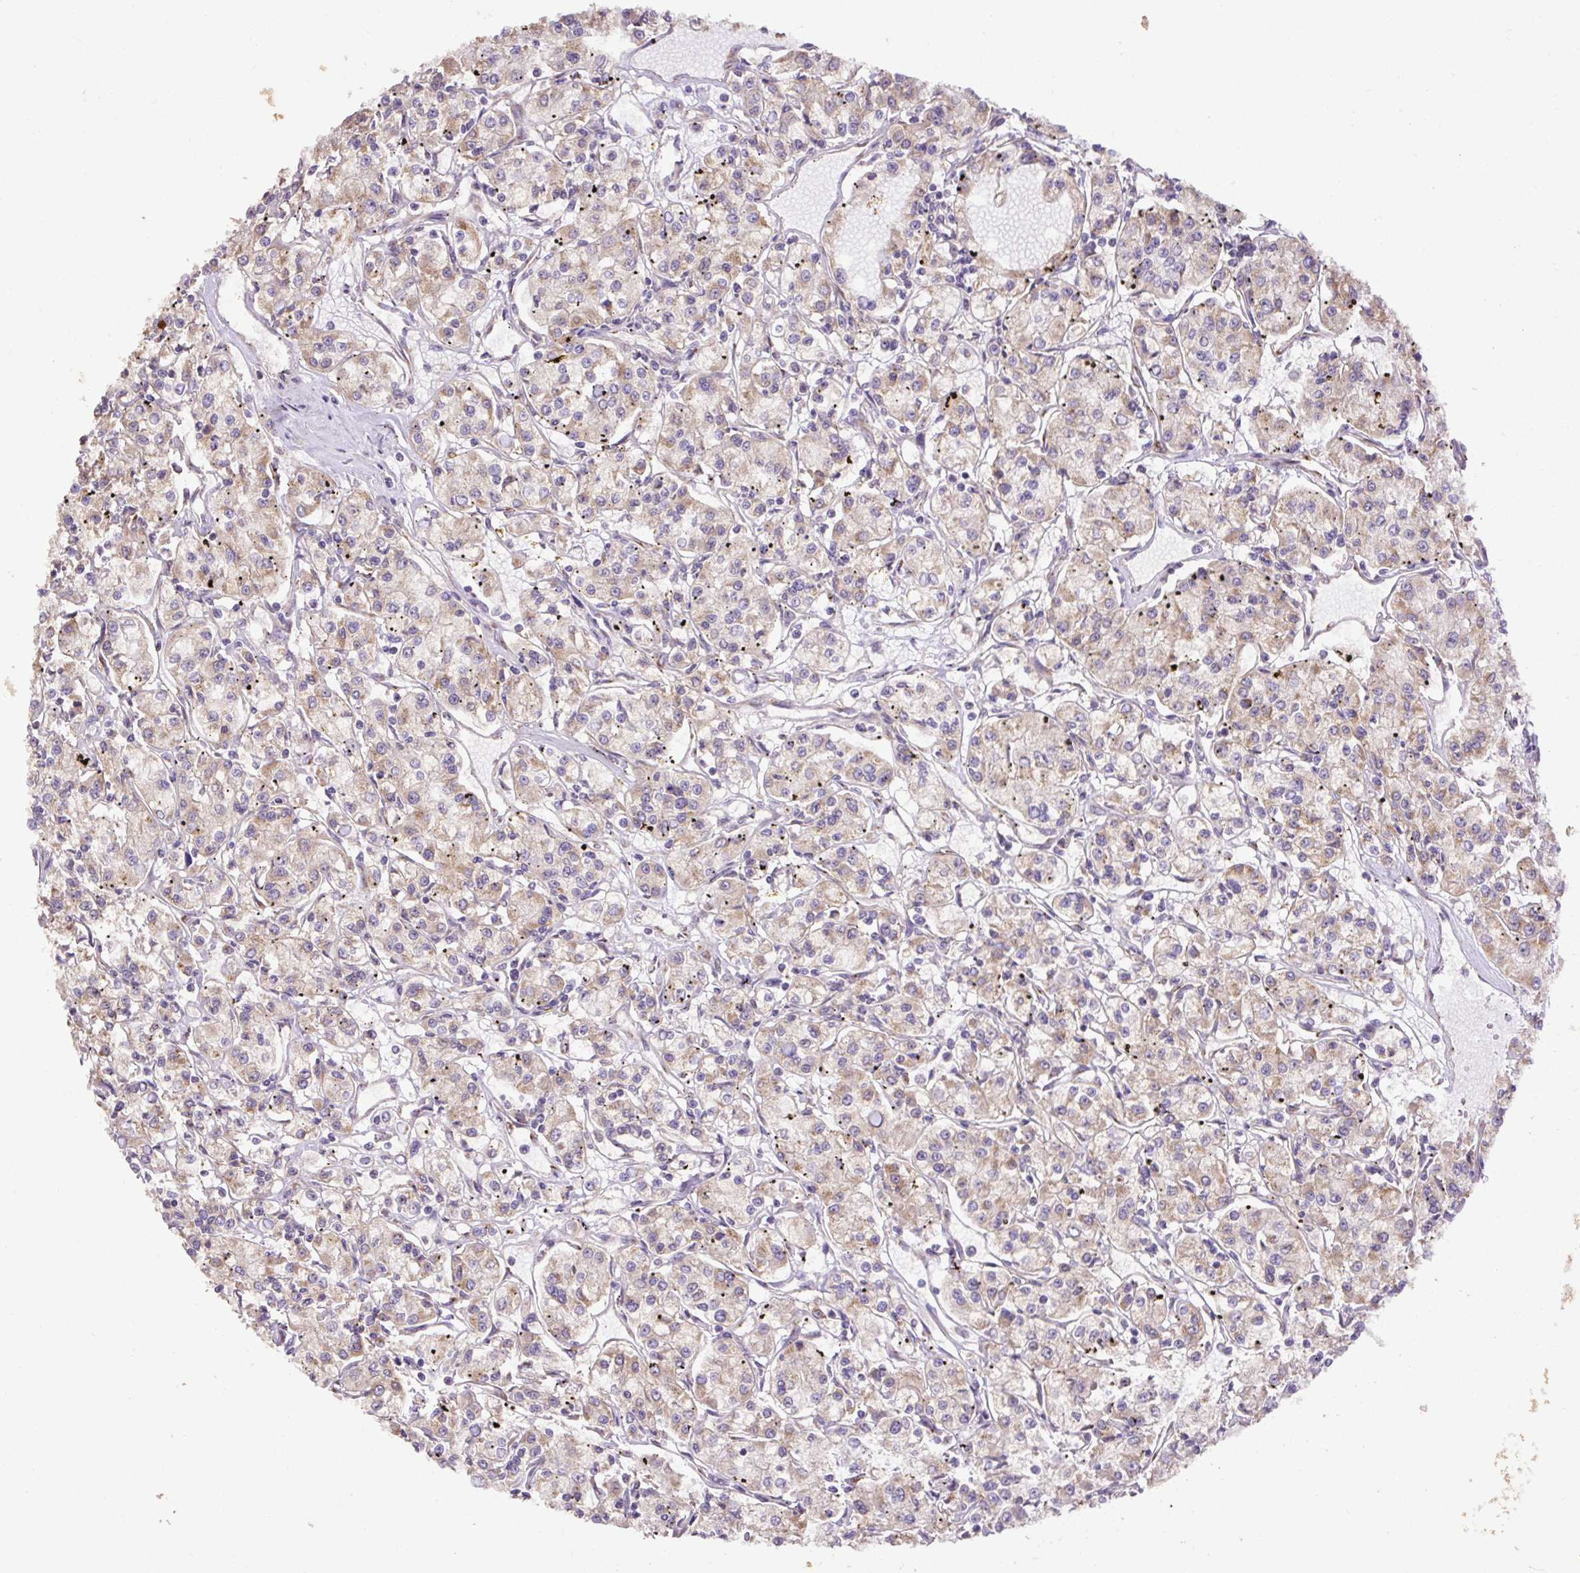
{"staining": {"intensity": "weak", "quantity": ">75%", "location": "cytoplasmic/membranous"}, "tissue": "renal cancer", "cell_type": "Tumor cells", "image_type": "cancer", "snomed": [{"axis": "morphology", "description": "Adenocarcinoma, NOS"}, {"axis": "topography", "description": "Kidney"}], "caption": "A brown stain highlights weak cytoplasmic/membranous positivity of a protein in renal cancer tumor cells.", "gene": "ABR", "patient": {"sex": "female", "age": 59}}